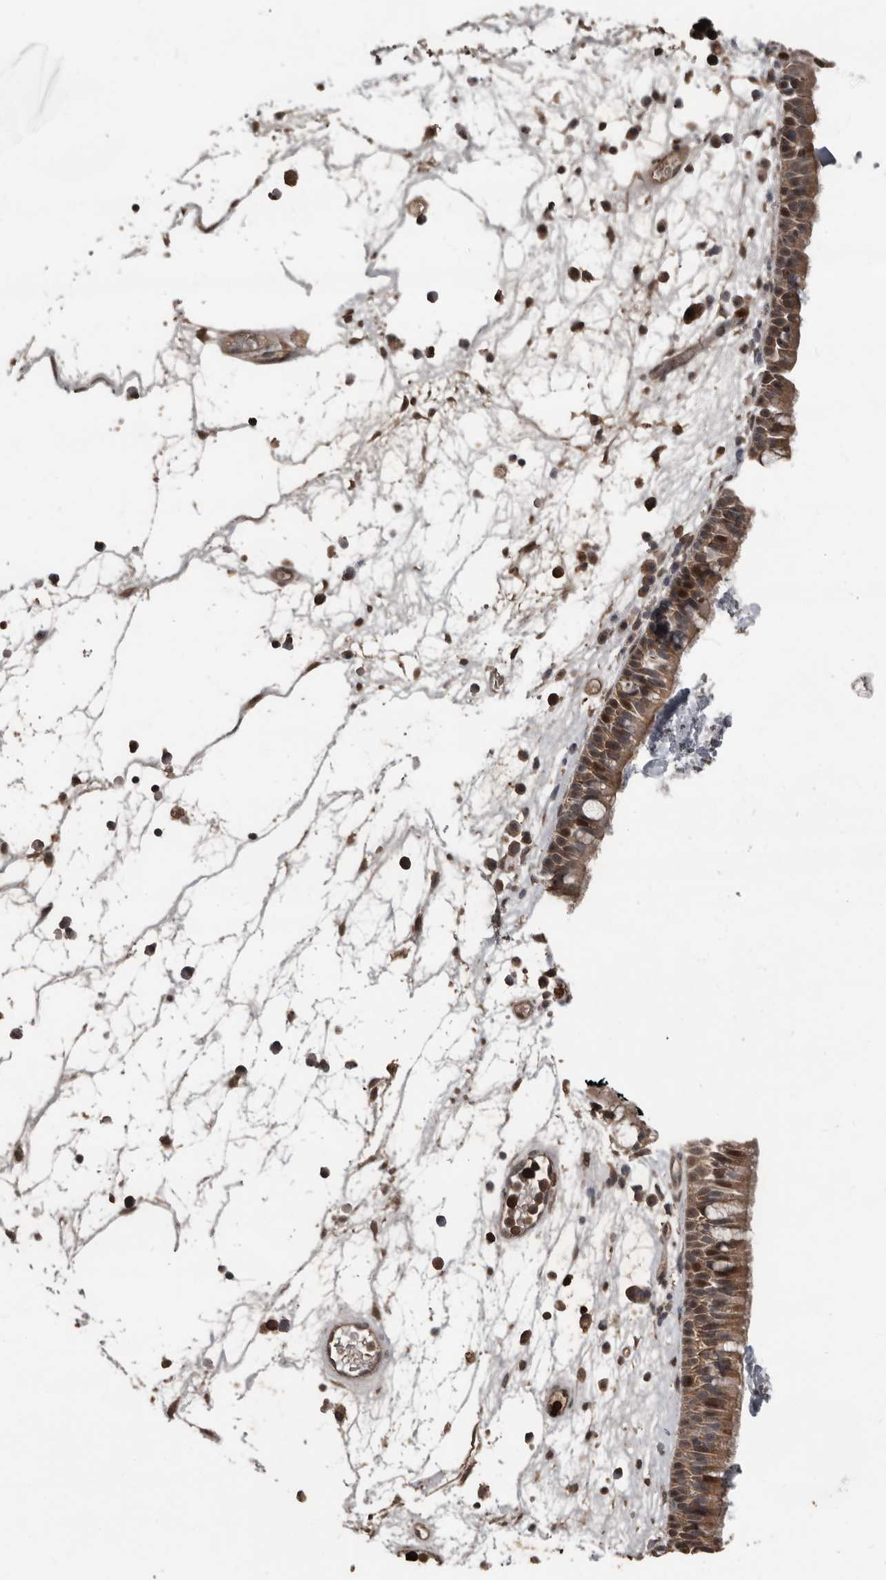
{"staining": {"intensity": "moderate", "quantity": ">75%", "location": "cytoplasmic/membranous,nuclear"}, "tissue": "nasopharynx", "cell_type": "Respiratory epithelial cells", "image_type": "normal", "snomed": [{"axis": "morphology", "description": "Normal tissue, NOS"}, {"axis": "morphology", "description": "Inflammation, NOS"}, {"axis": "morphology", "description": "Malignant melanoma, Metastatic site"}, {"axis": "topography", "description": "Nasopharynx"}], "caption": "Nasopharynx was stained to show a protein in brown. There is medium levels of moderate cytoplasmic/membranous,nuclear positivity in approximately >75% of respiratory epithelial cells.", "gene": "FSBP", "patient": {"sex": "male", "age": 70}}